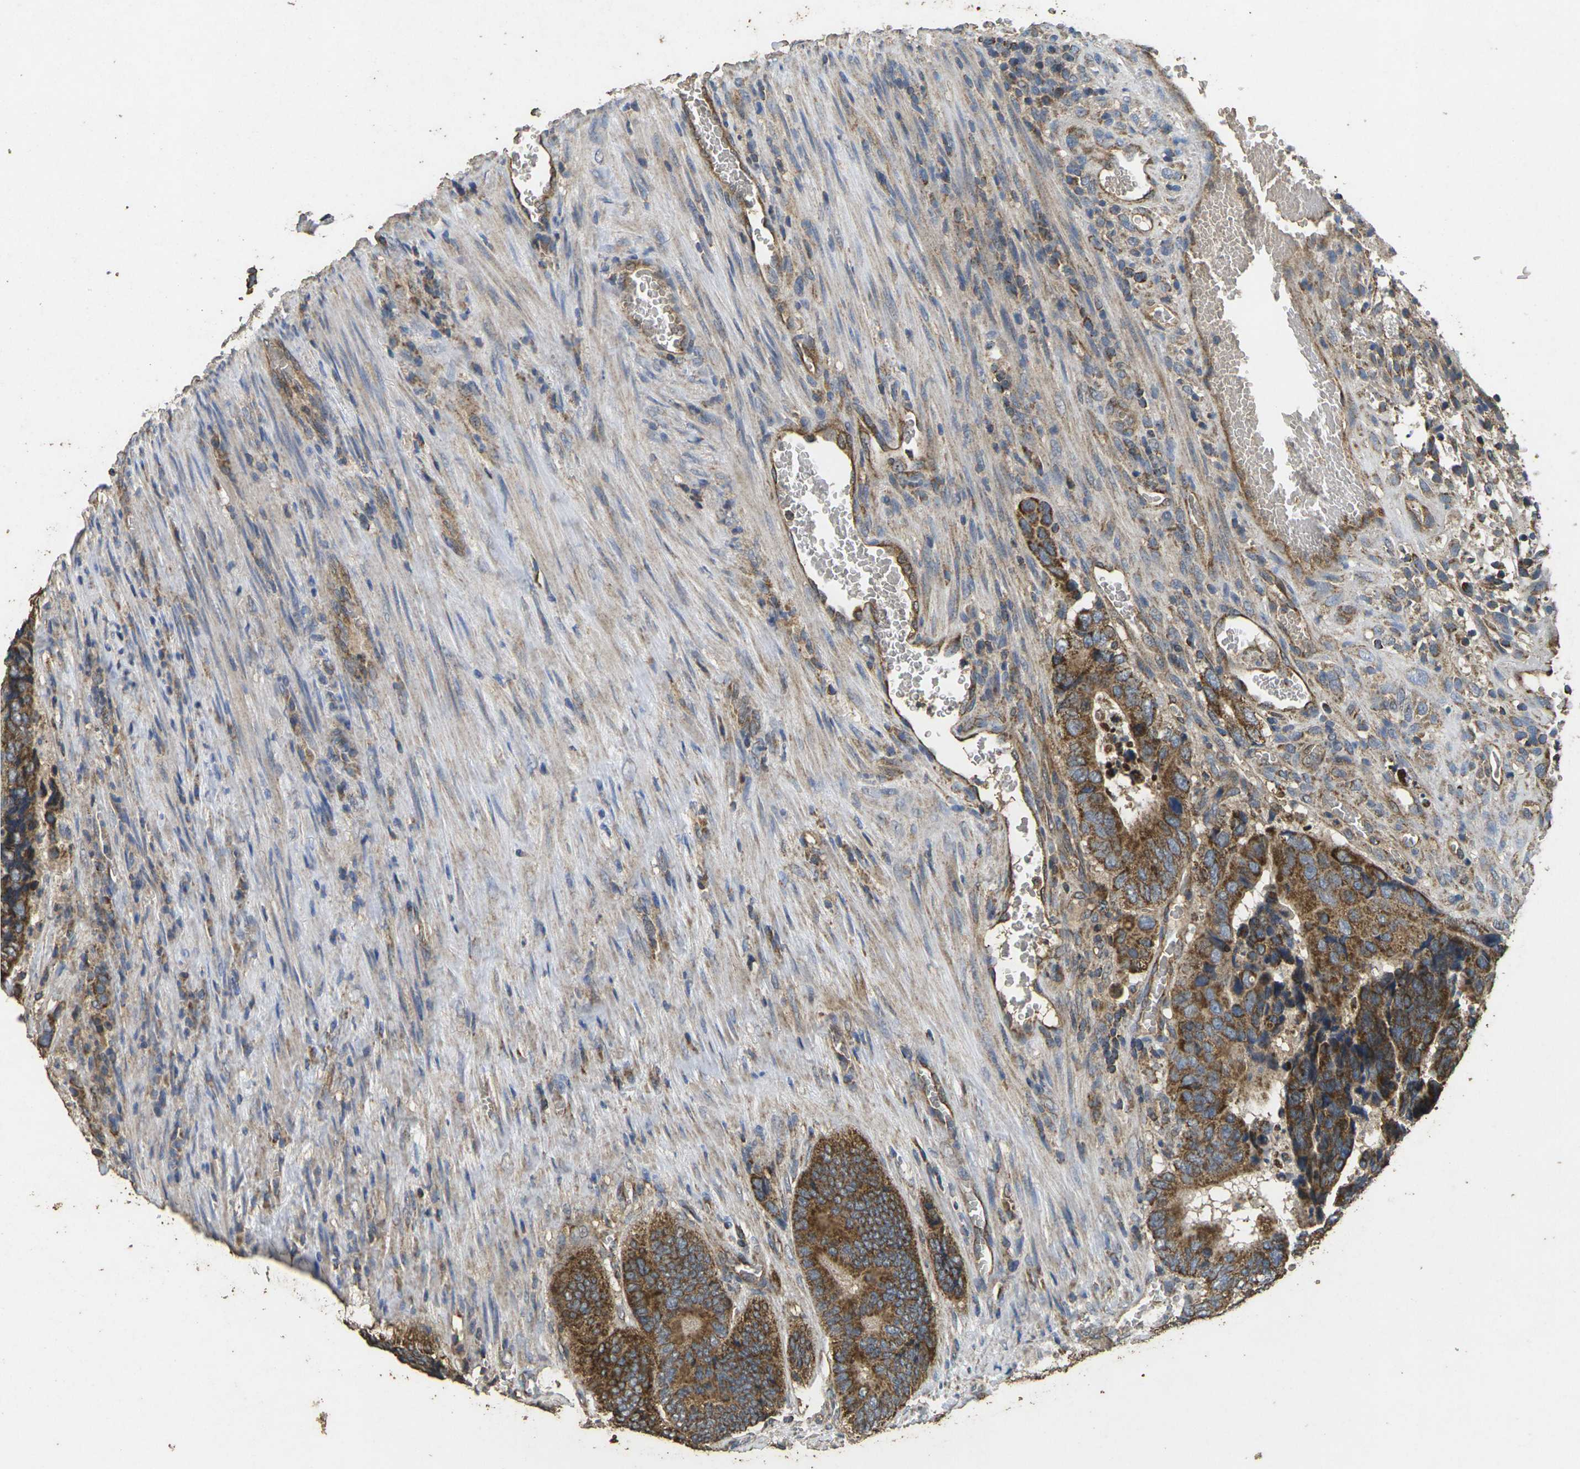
{"staining": {"intensity": "strong", "quantity": ">75%", "location": "cytoplasmic/membranous"}, "tissue": "colorectal cancer", "cell_type": "Tumor cells", "image_type": "cancer", "snomed": [{"axis": "morphology", "description": "Adenocarcinoma, NOS"}, {"axis": "topography", "description": "Colon"}], "caption": "Strong cytoplasmic/membranous protein positivity is identified in approximately >75% of tumor cells in colorectal cancer.", "gene": "MAPK11", "patient": {"sex": "male", "age": 72}}